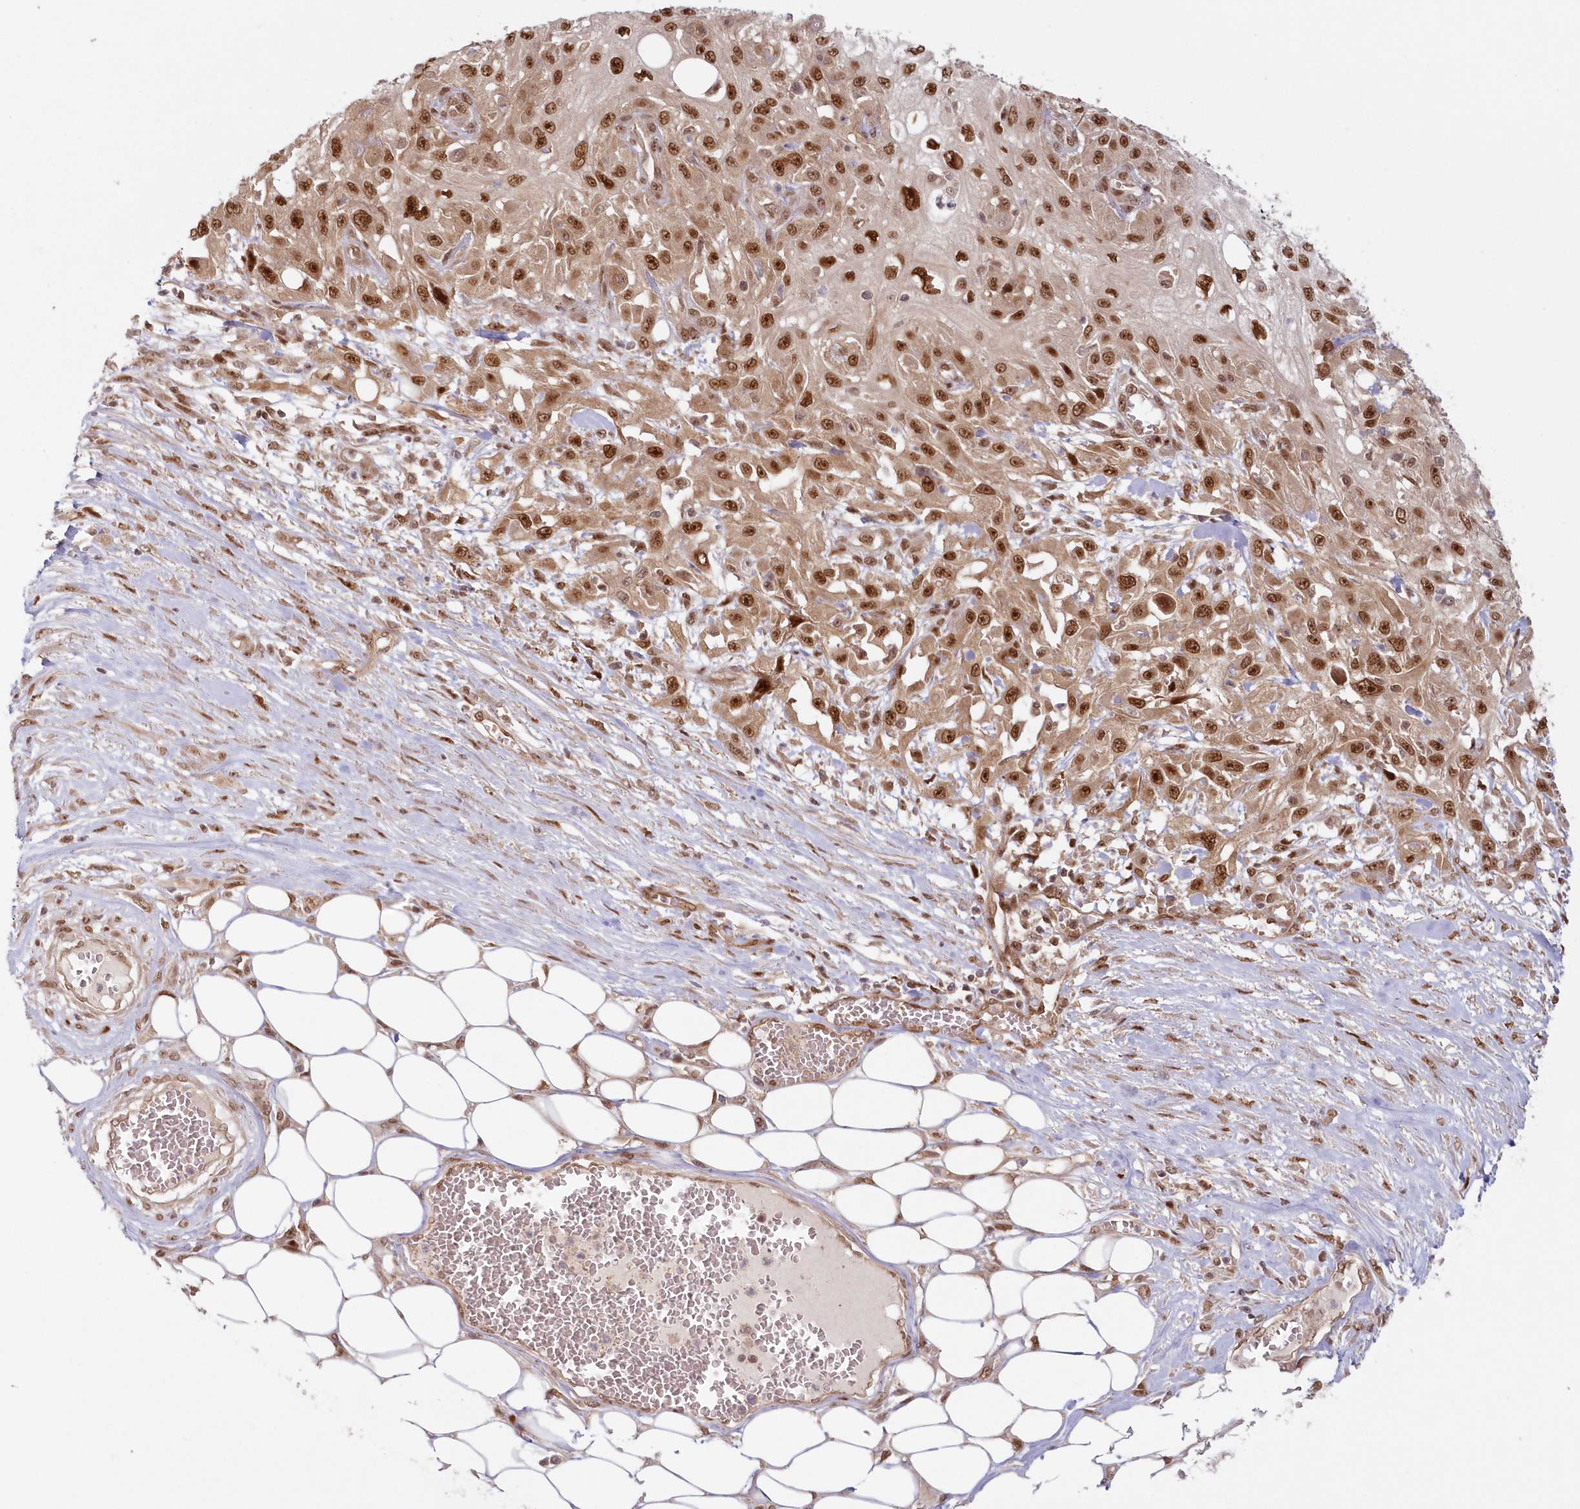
{"staining": {"intensity": "strong", "quantity": ">75%", "location": "nuclear"}, "tissue": "skin cancer", "cell_type": "Tumor cells", "image_type": "cancer", "snomed": [{"axis": "morphology", "description": "Squamous cell carcinoma, NOS"}, {"axis": "morphology", "description": "Squamous cell carcinoma, metastatic, NOS"}, {"axis": "topography", "description": "Skin"}, {"axis": "topography", "description": "Lymph node"}], "caption": "Immunohistochemical staining of skin cancer exhibits strong nuclear protein positivity in approximately >75% of tumor cells.", "gene": "TOGARAM2", "patient": {"sex": "male", "age": 75}}